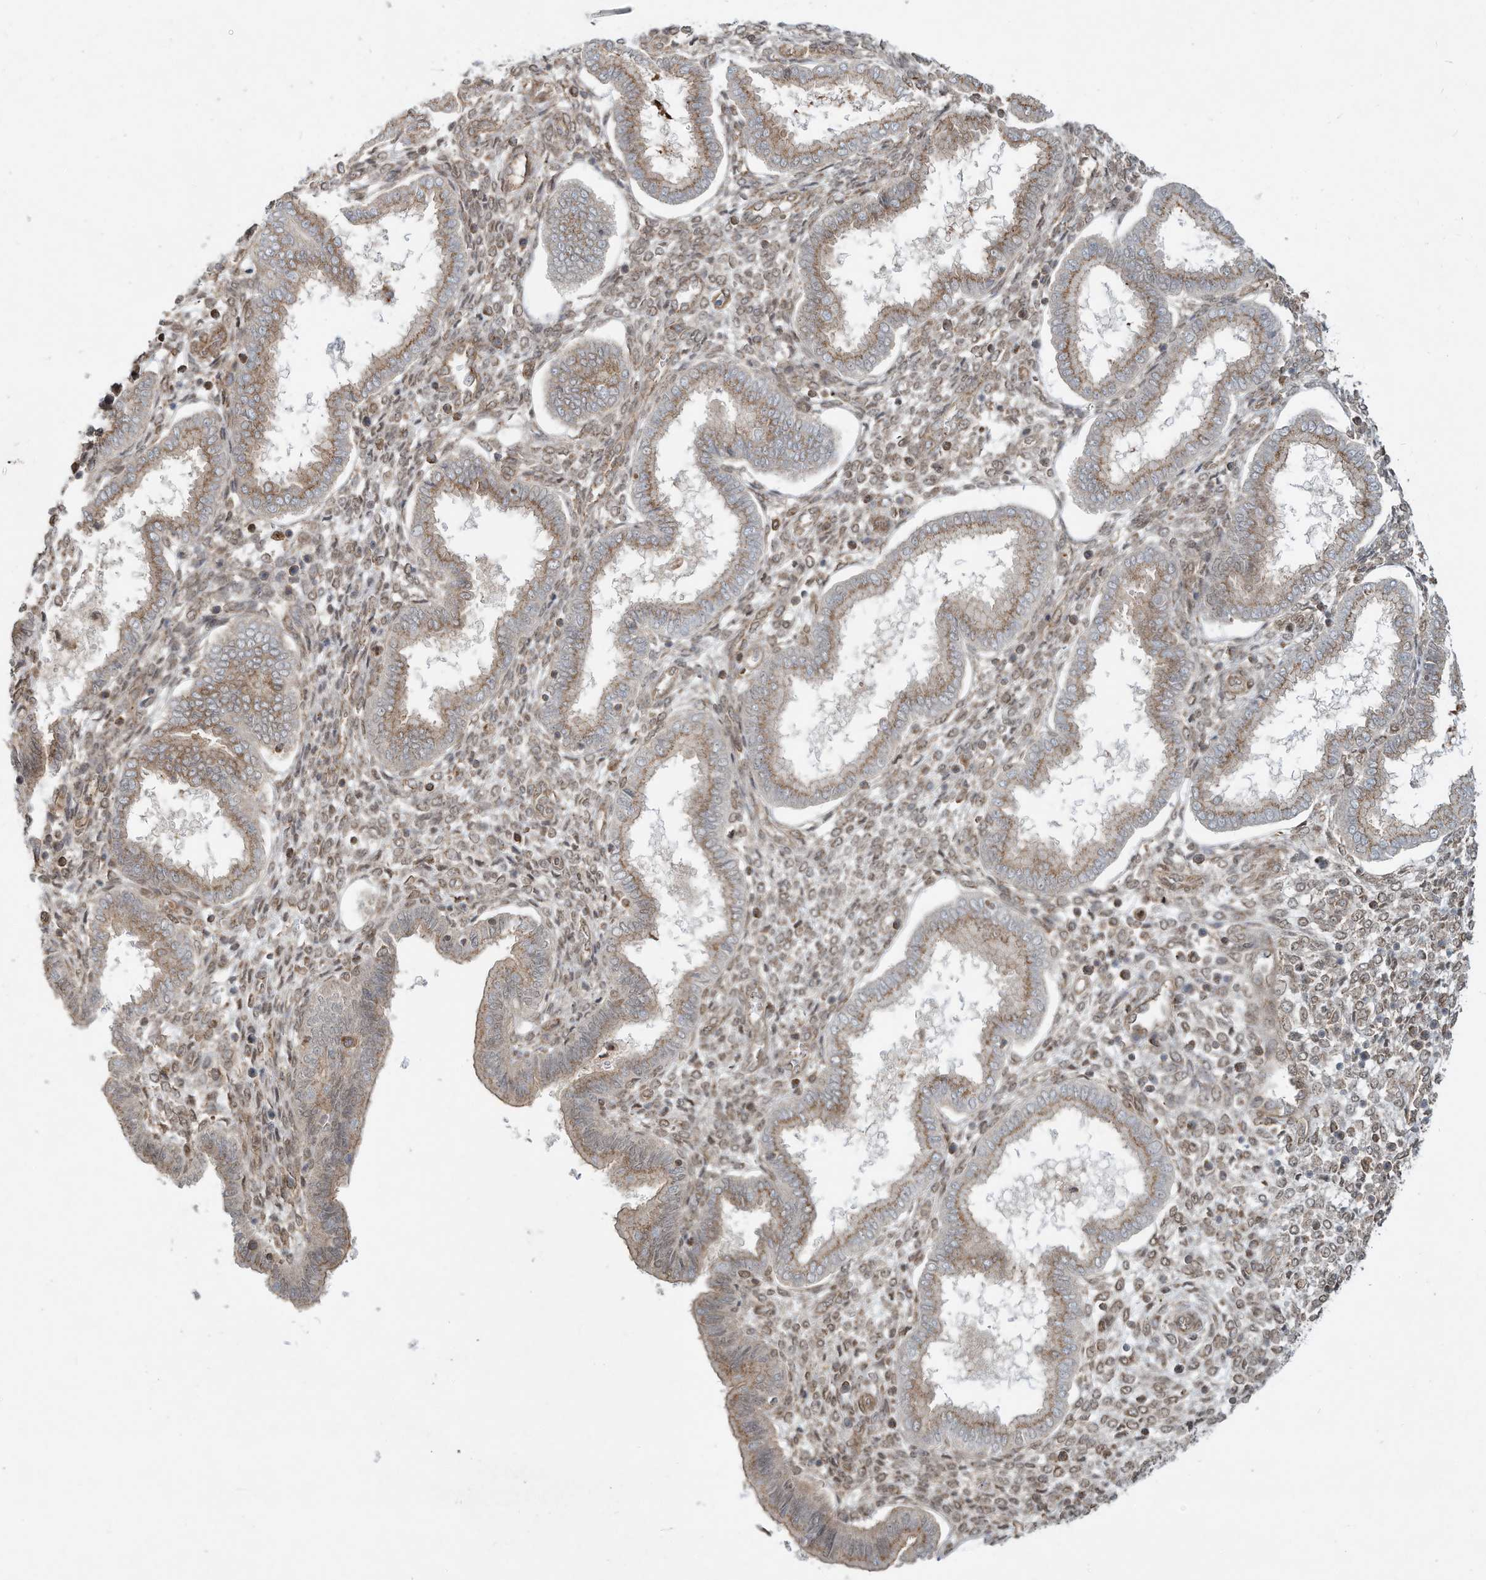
{"staining": {"intensity": "moderate", "quantity": ">75%", "location": "cytoplasmic/membranous,nuclear"}, "tissue": "endometrium", "cell_type": "Cells in endometrial stroma", "image_type": "normal", "snomed": [{"axis": "morphology", "description": "Normal tissue, NOS"}, {"axis": "topography", "description": "Endometrium"}], "caption": "DAB immunohistochemical staining of unremarkable endometrium demonstrates moderate cytoplasmic/membranous,nuclear protein staining in approximately >75% of cells in endometrial stroma.", "gene": "CUX1", "patient": {"sex": "female", "age": 24}}